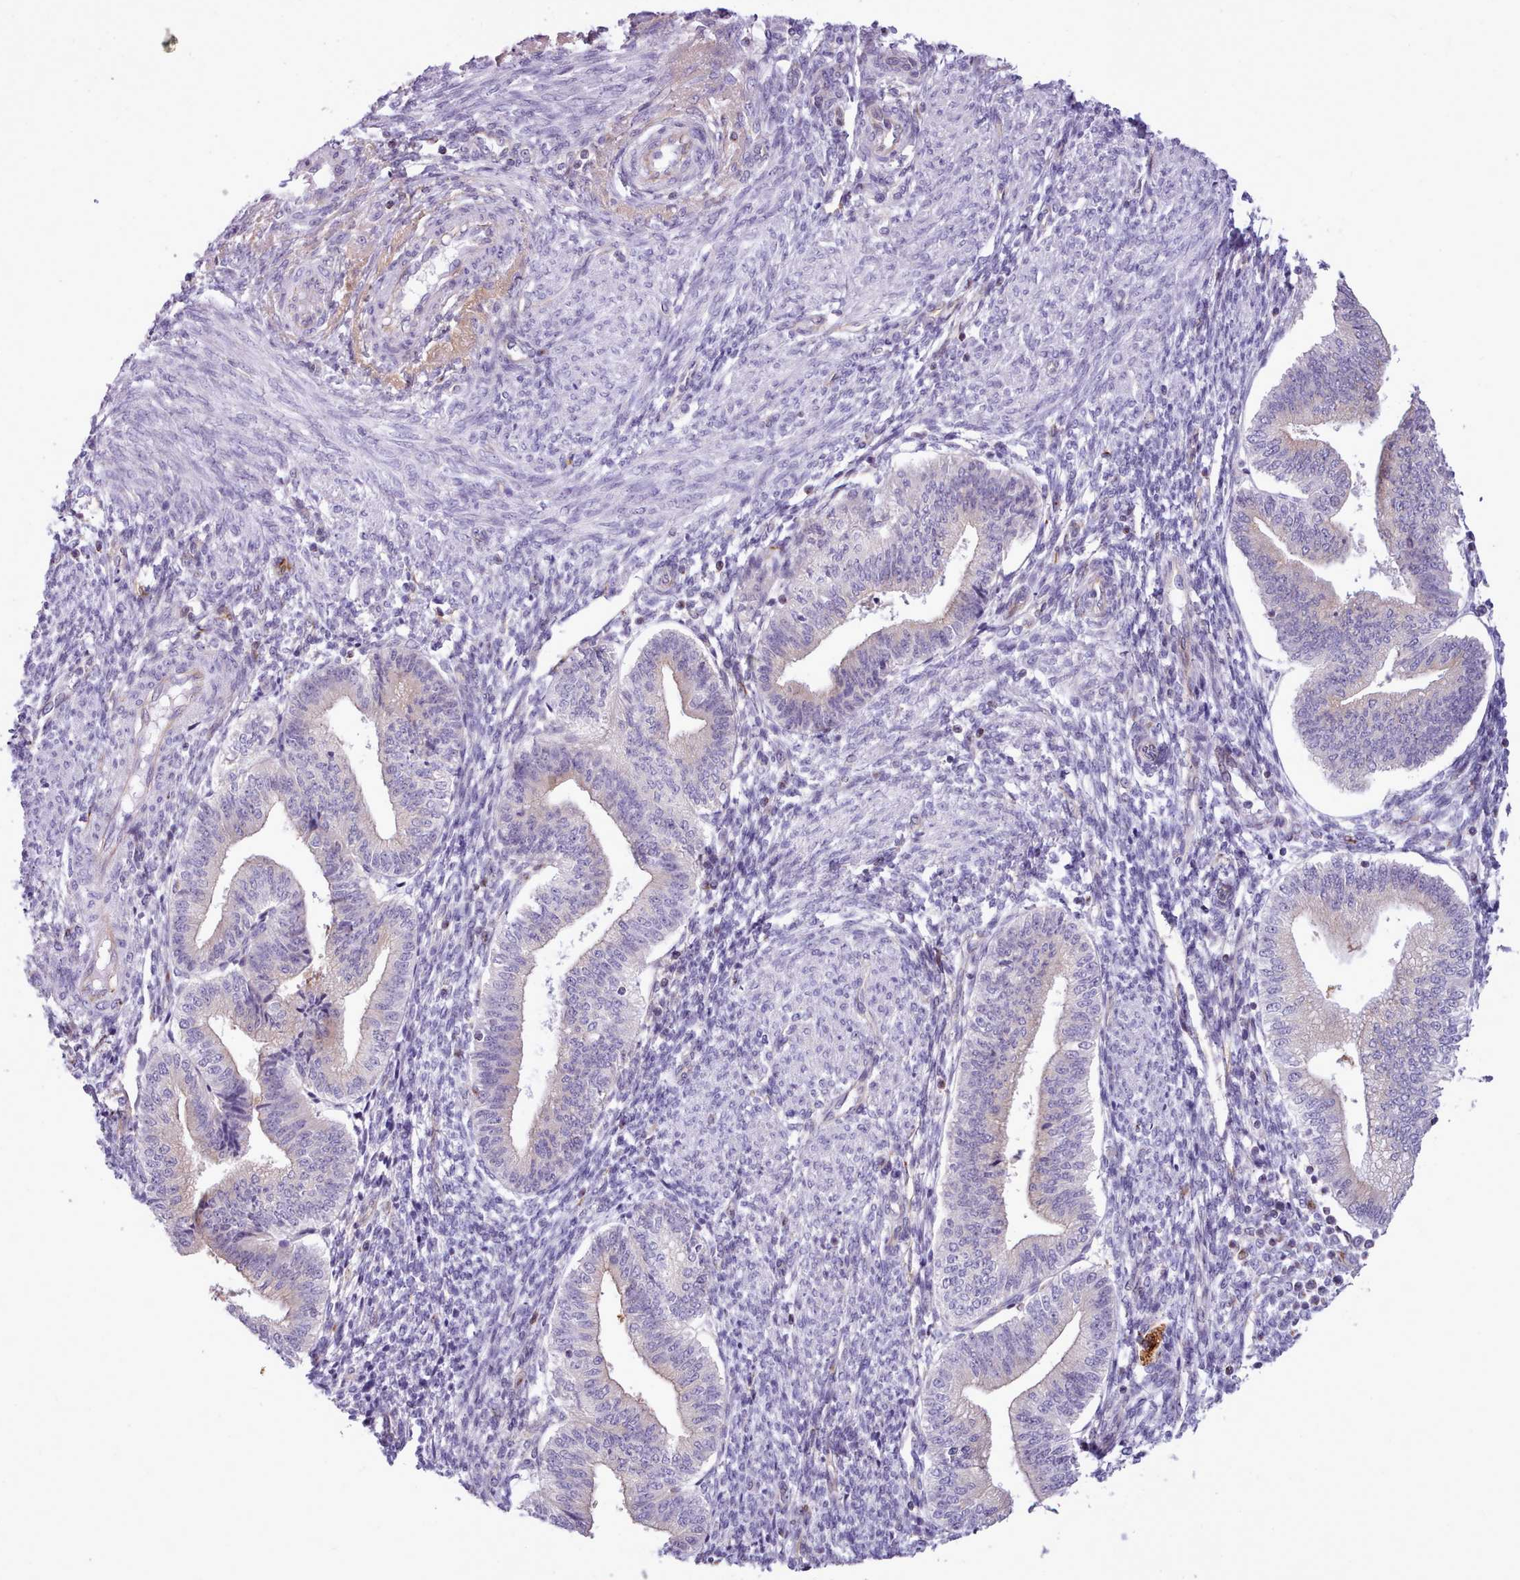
{"staining": {"intensity": "negative", "quantity": "none", "location": "none"}, "tissue": "endometrium", "cell_type": "Cells in endometrial stroma", "image_type": "normal", "snomed": [{"axis": "morphology", "description": "Normal tissue, NOS"}, {"axis": "topography", "description": "Endometrium"}], "caption": "An image of human endometrium is negative for staining in cells in endometrial stroma.", "gene": "CYP2A13", "patient": {"sex": "female", "age": 34}}